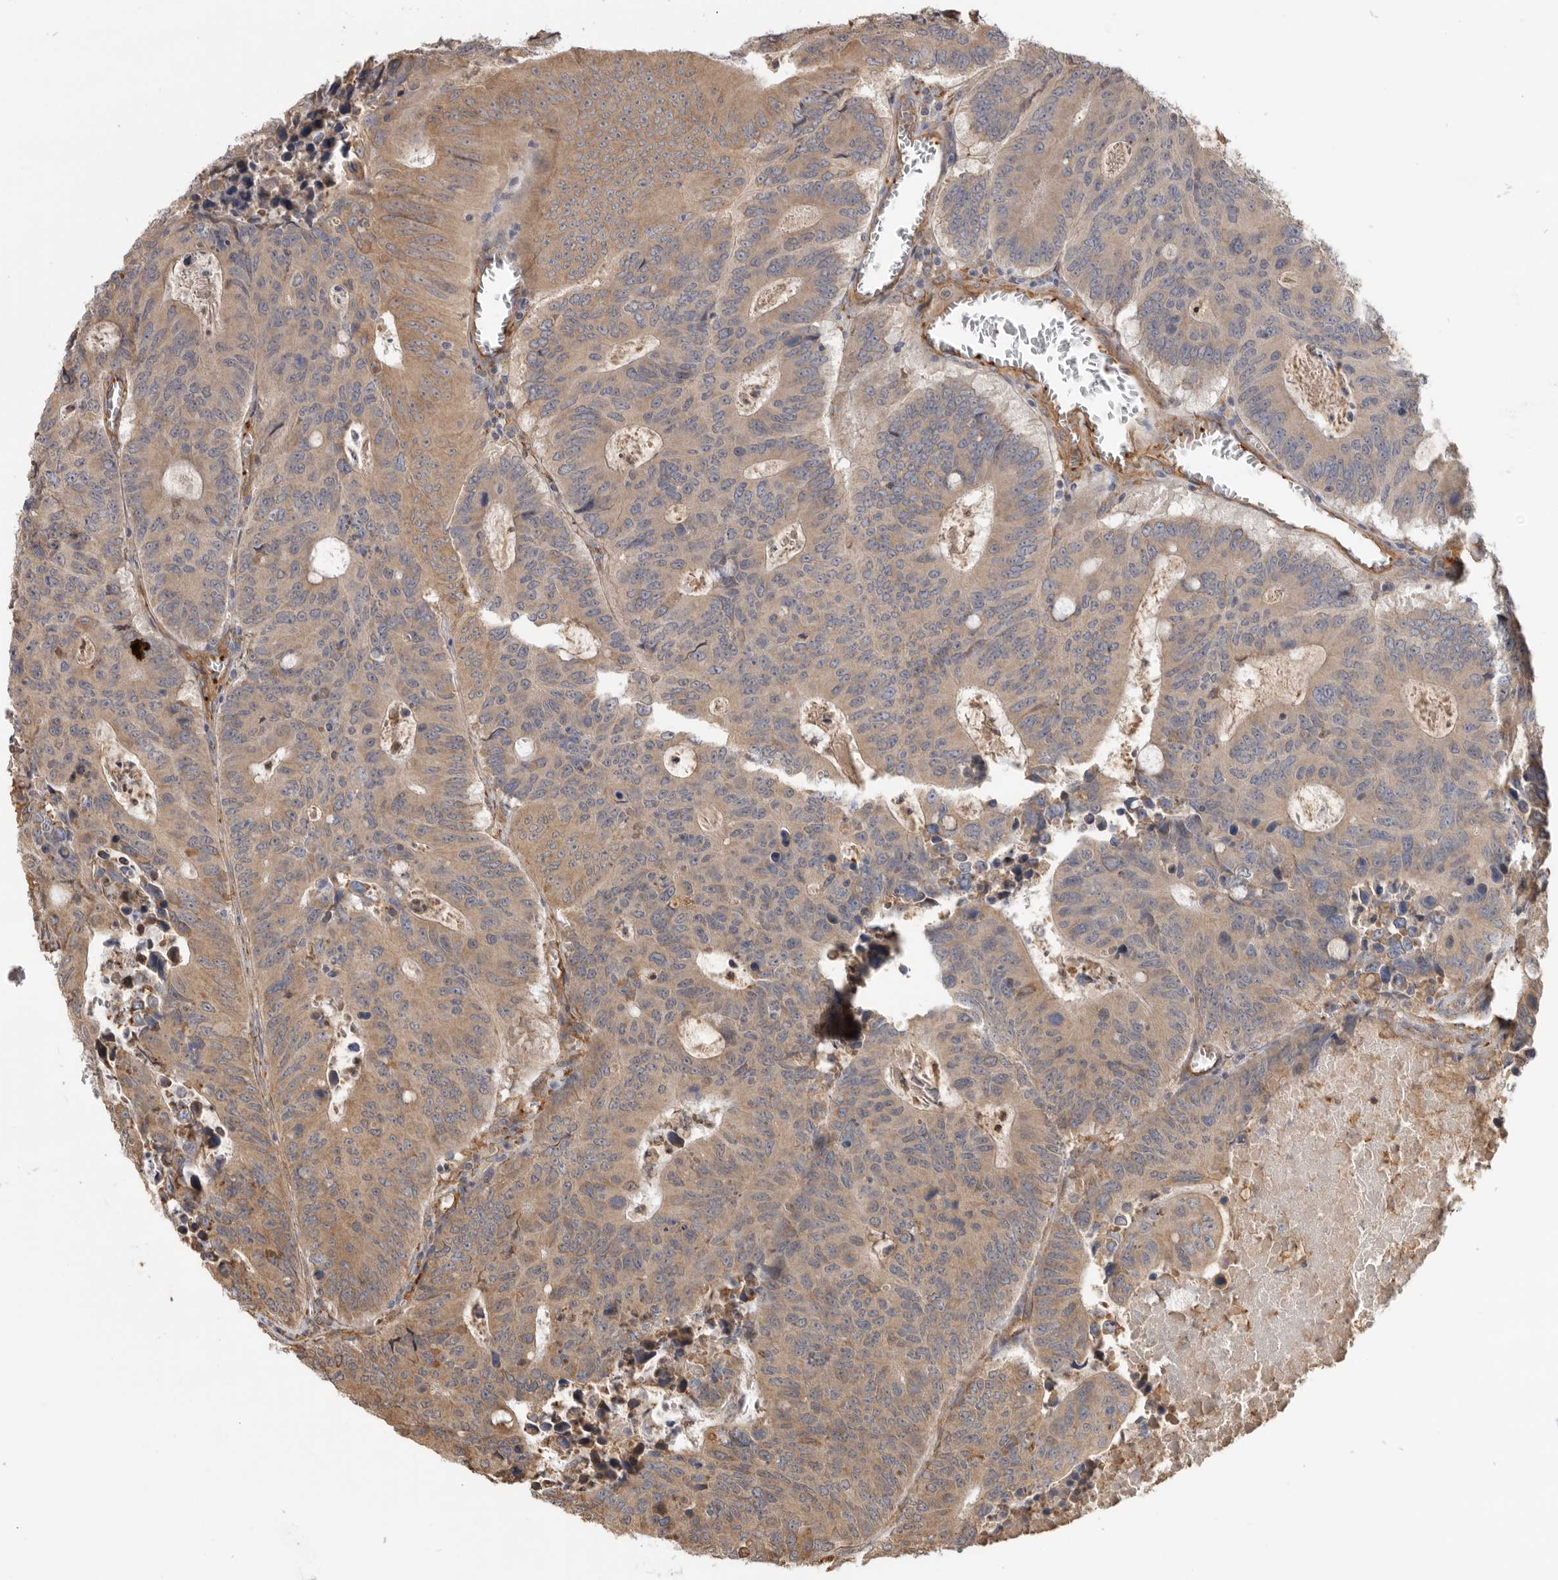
{"staining": {"intensity": "moderate", "quantity": ">75%", "location": "cytoplasmic/membranous"}, "tissue": "colorectal cancer", "cell_type": "Tumor cells", "image_type": "cancer", "snomed": [{"axis": "morphology", "description": "Adenocarcinoma, NOS"}, {"axis": "topography", "description": "Colon"}], "caption": "Immunohistochemistry (IHC) of human colorectal adenocarcinoma exhibits medium levels of moderate cytoplasmic/membranous expression in approximately >75% of tumor cells.", "gene": "CDC42BPB", "patient": {"sex": "male", "age": 87}}